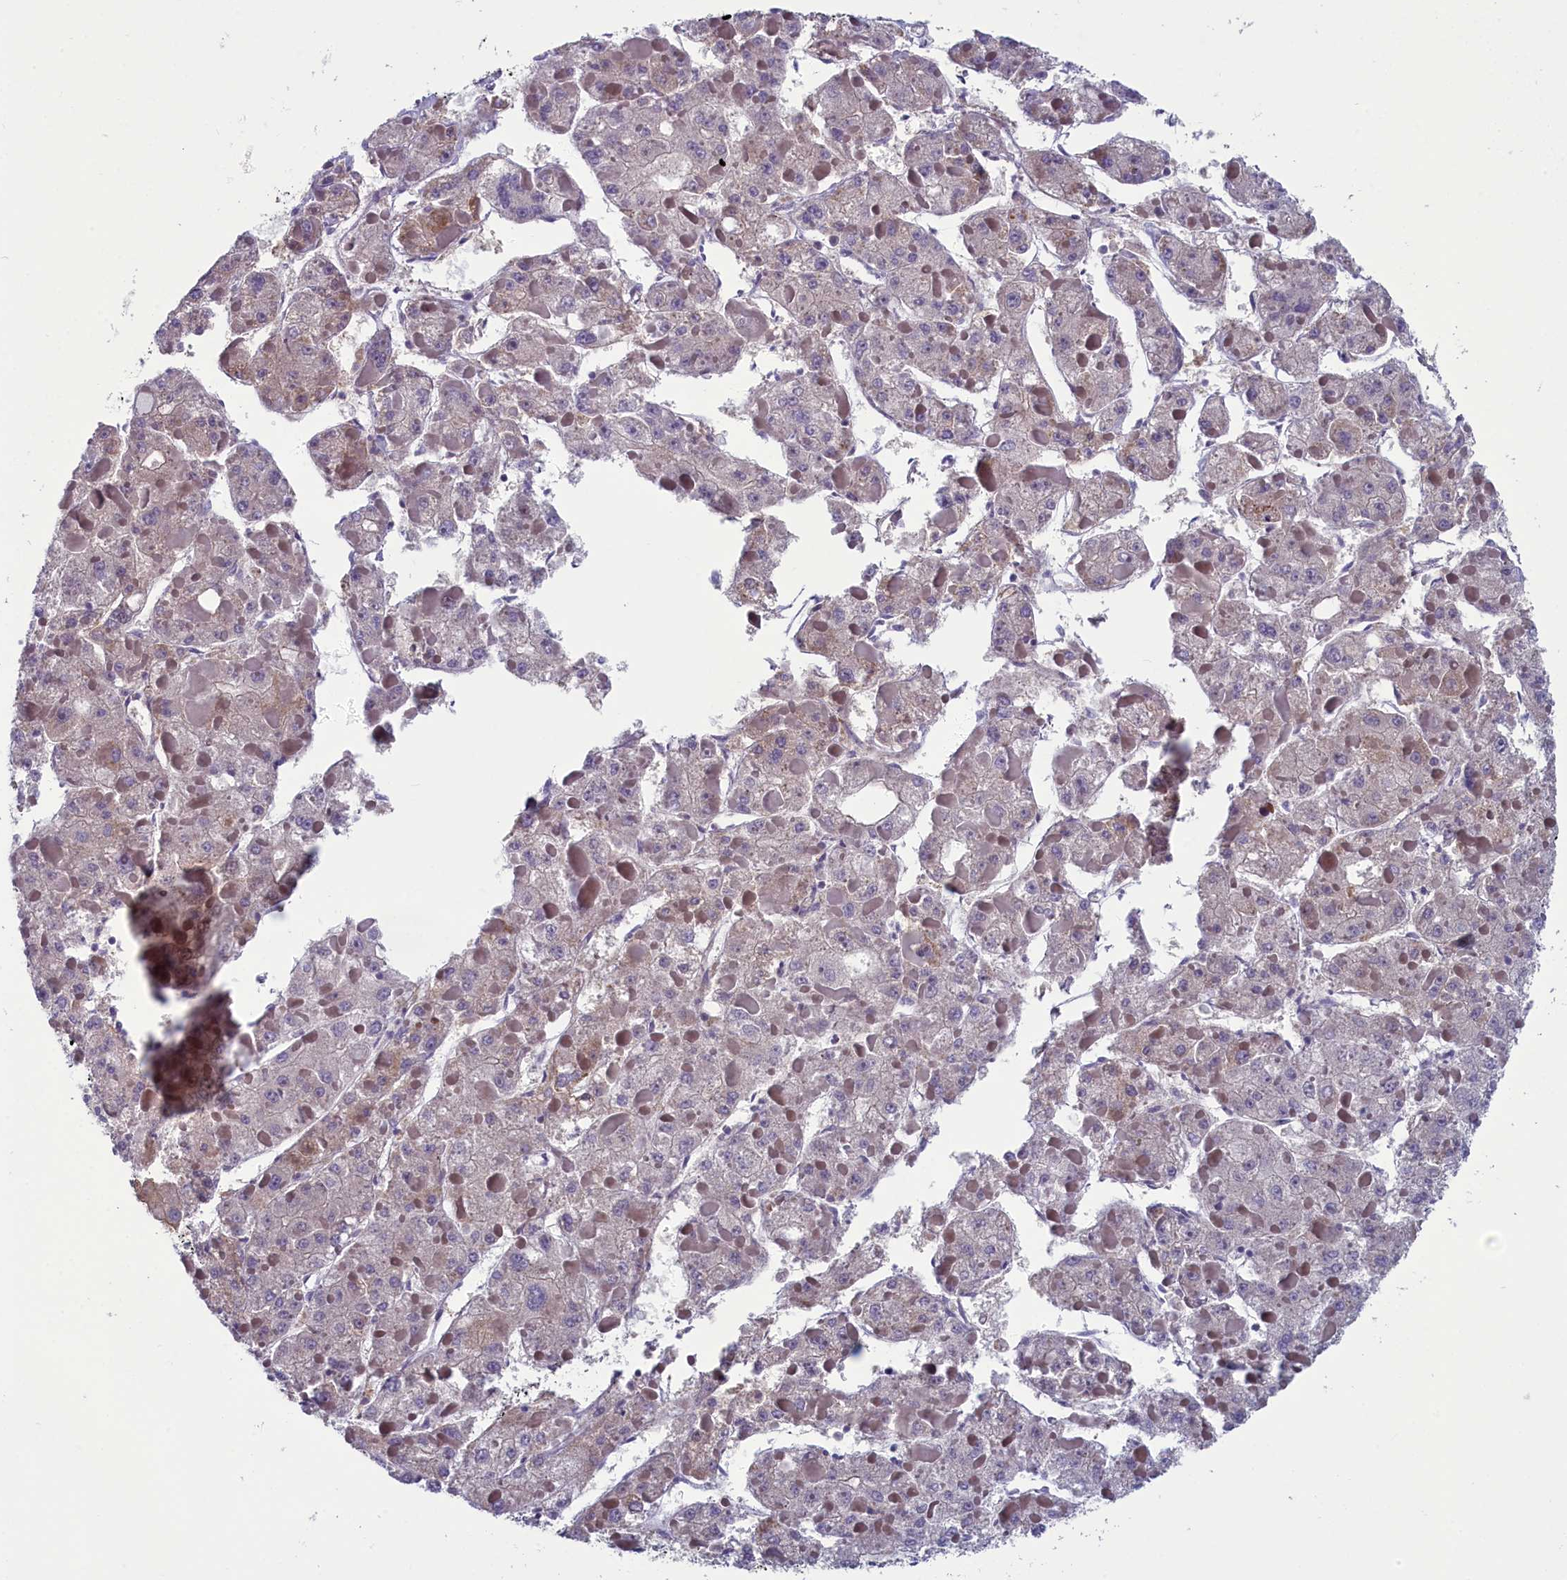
{"staining": {"intensity": "negative", "quantity": "none", "location": "none"}, "tissue": "liver cancer", "cell_type": "Tumor cells", "image_type": "cancer", "snomed": [{"axis": "morphology", "description": "Carcinoma, Hepatocellular, NOS"}, {"axis": "topography", "description": "Liver"}], "caption": "Hepatocellular carcinoma (liver) was stained to show a protein in brown. There is no significant staining in tumor cells.", "gene": "ANKRD39", "patient": {"sex": "female", "age": 73}}